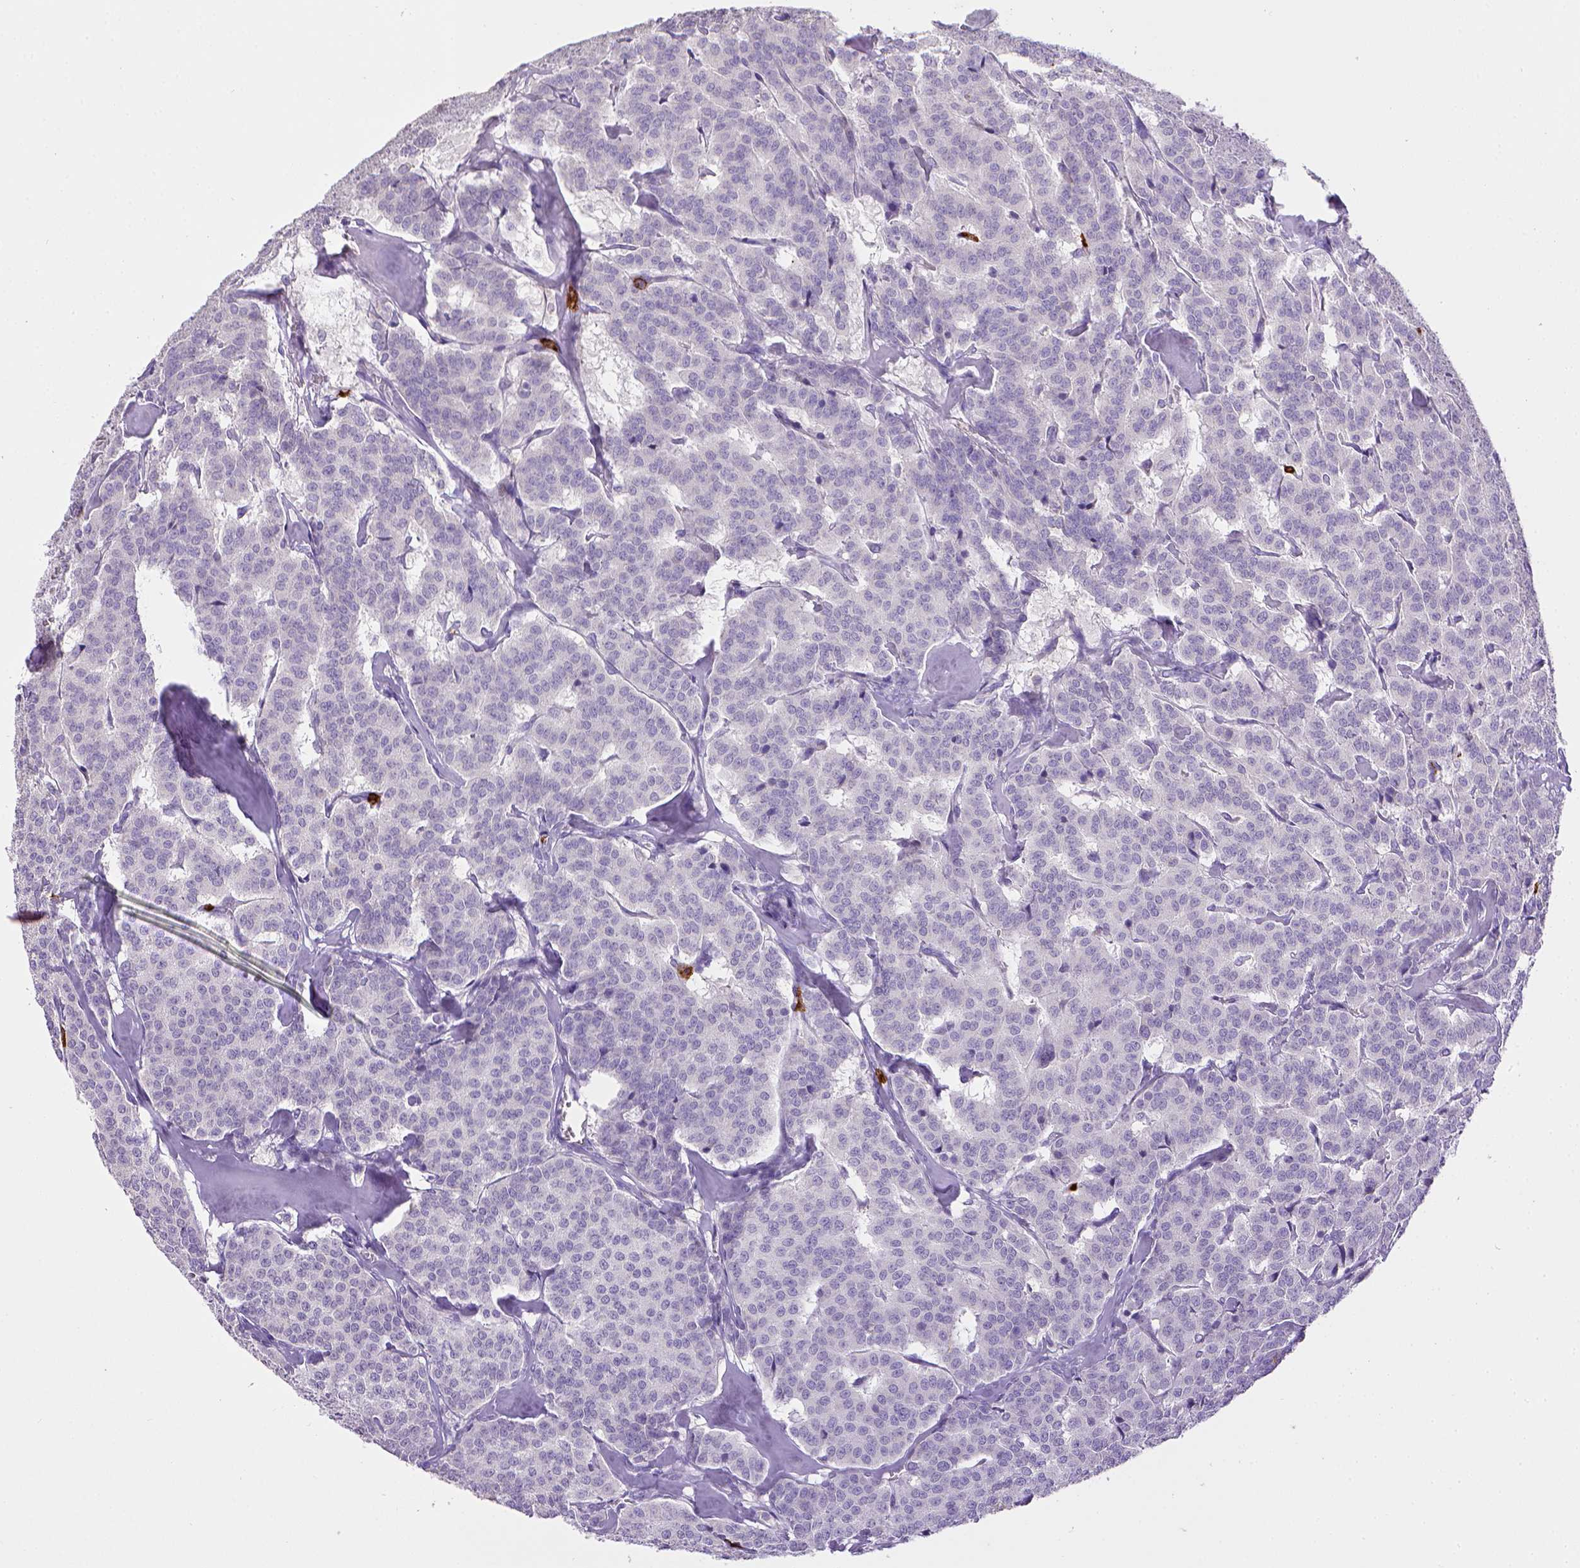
{"staining": {"intensity": "negative", "quantity": "none", "location": "none"}, "tissue": "carcinoid", "cell_type": "Tumor cells", "image_type": "cancer", "snomed": [{"axis": "morphology", "description": "Normal tissue, NOS"}, {"axis": "morphology", "description": "Carcinoid, malignant, NOS"}, {"axis": "topography", "description": "Lung"}], "caption": "This is a histopathology image of immunohistochemistry (IHC) staining of malignant carcinoid, which shows no positivity in tumor cells.", "gene": "ITGAM", "patient": {"sex": "female", "age": 46}}